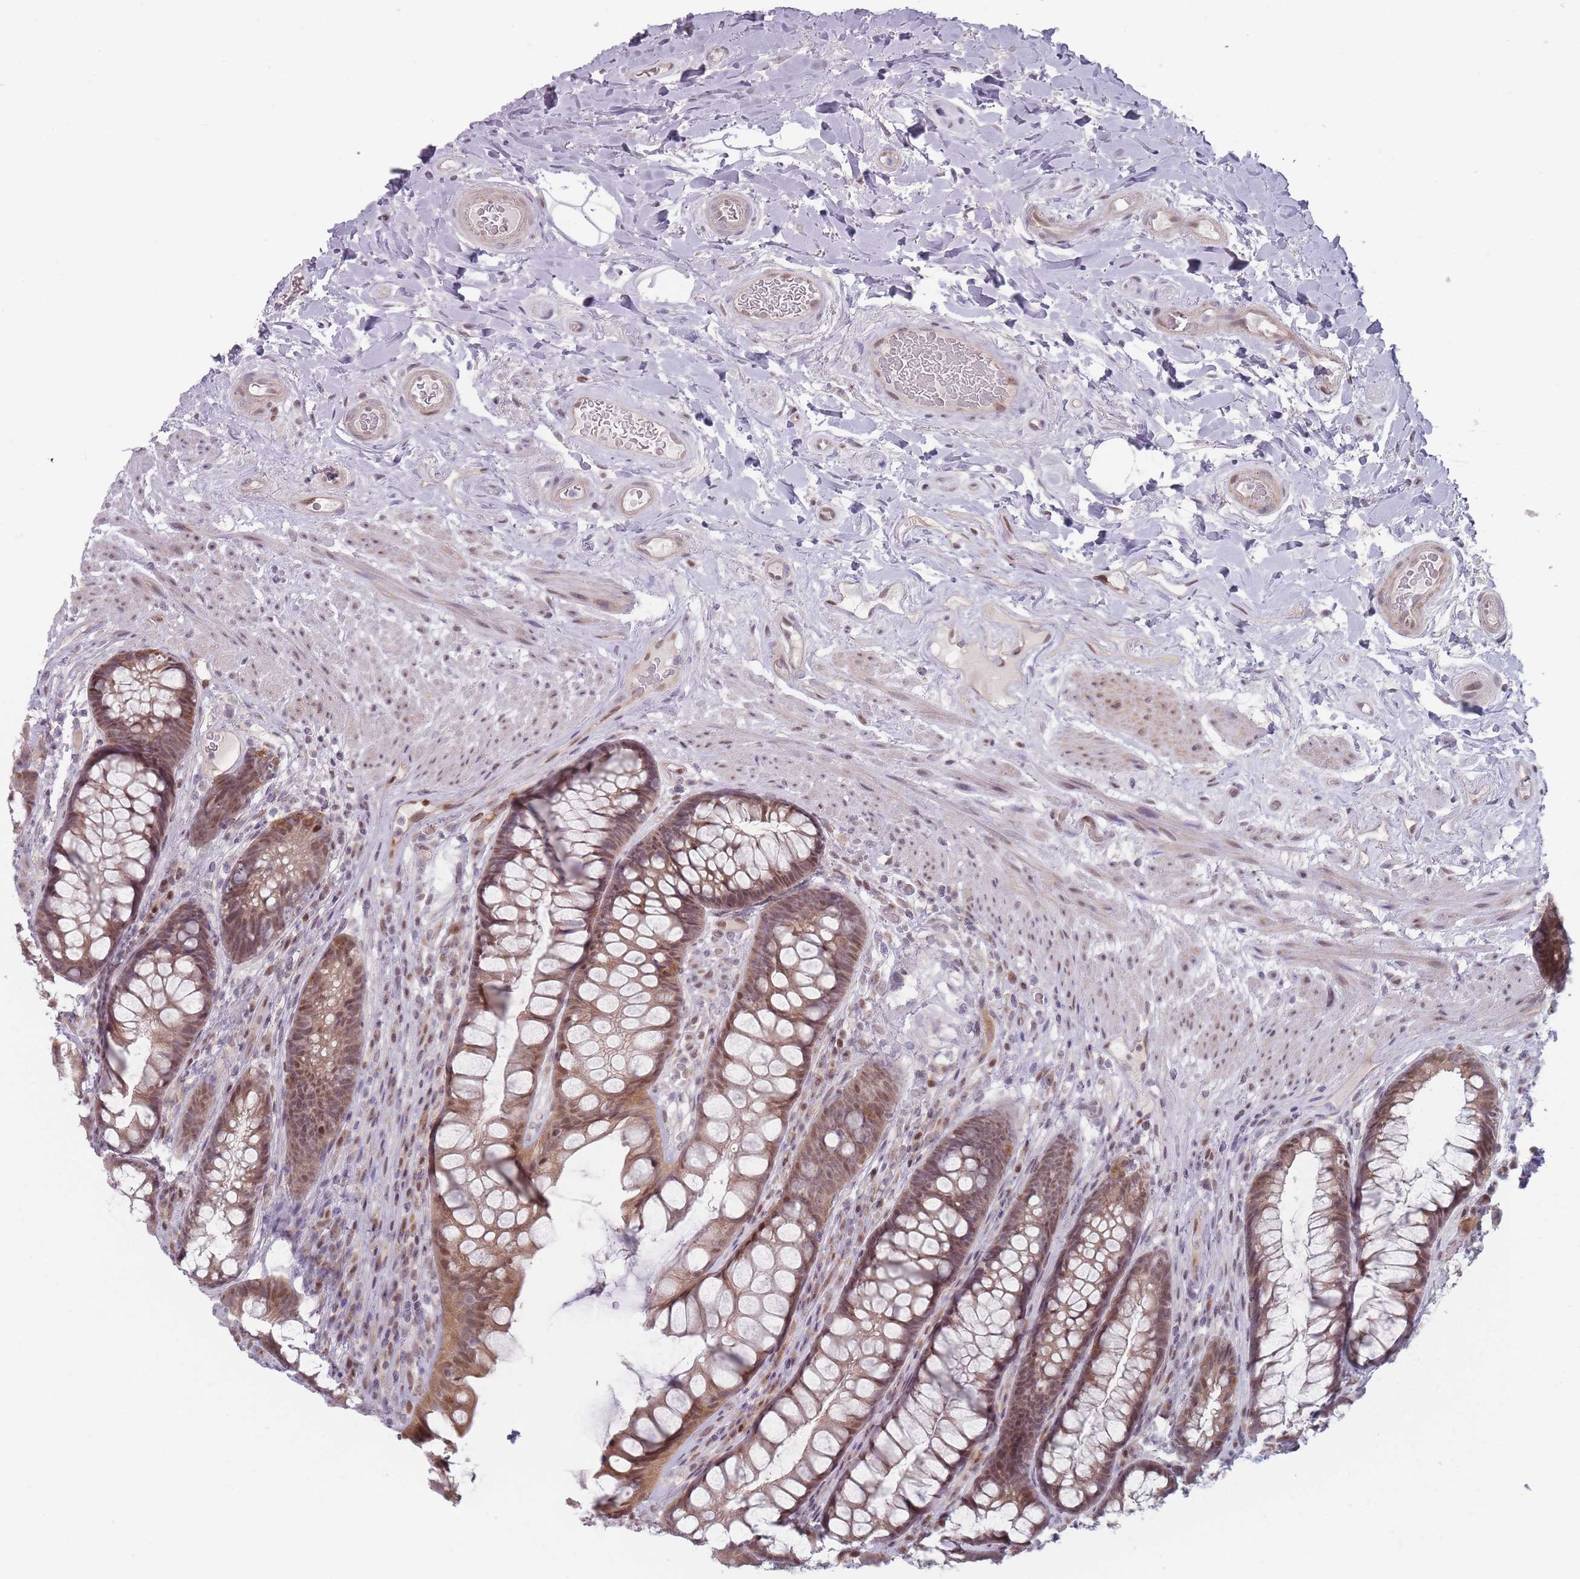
{"staining": {"intensity": "moderate", "quantity": ">75%", "location": "cytoplasmic/membranous,nuclear"}, "tissue": "rectum", "cell_type": "Glandular cells", "image_type": "normal", "snomed": [{"axis": "morphology", "description": "Normal tissue, NOS"}, {"axis": "topography", "description": "Rectum"}], "caption": "Rectum stained with IHC displays moderate cytoplasmic/membranous,nuclear staining in about >75% of glandular cells. Using DAB (brown) and hematoxylin (blue) stains, captured at high magnification using brightfield microscopy.", "gene": "SH3BGRL2", "patient": {"sex": "male", "age": 74}}